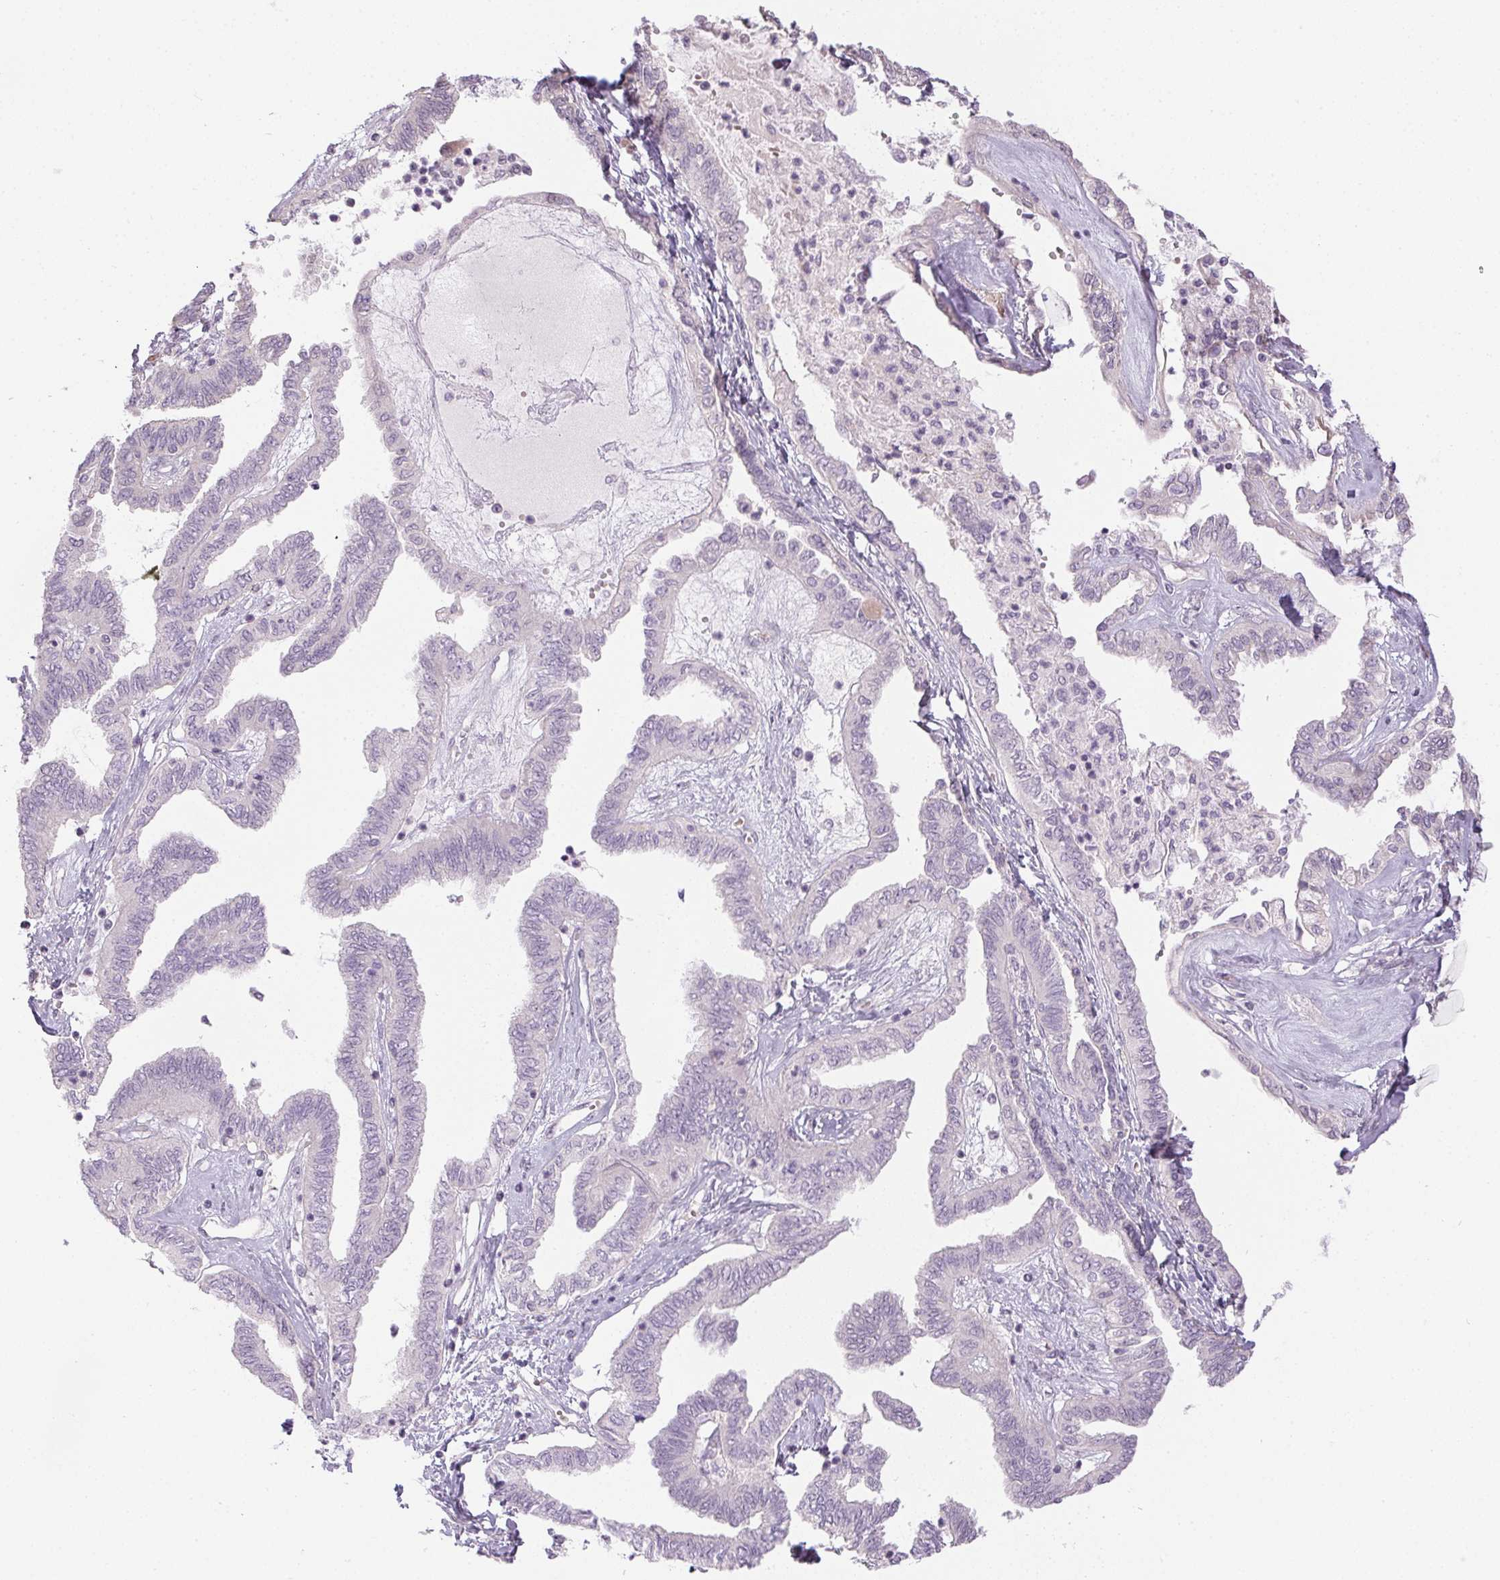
{"staining": {"intensity": "negative", "quantity": "none", "location": "none"}, "tissue": "ovarian cancer", "cell_type": "Tumor cells", "image_type": "cancer", "snomed": [{"axis": "morphology", "description": "Carcinoma, endometroid"}, {"axis": "topography", "description": "Ovary"}], "caption": "Tumor cells show no significant protein expression in ovarian cancer.", "gene": "CTCFL", "patient": {"sex": "female", "age": 70}}